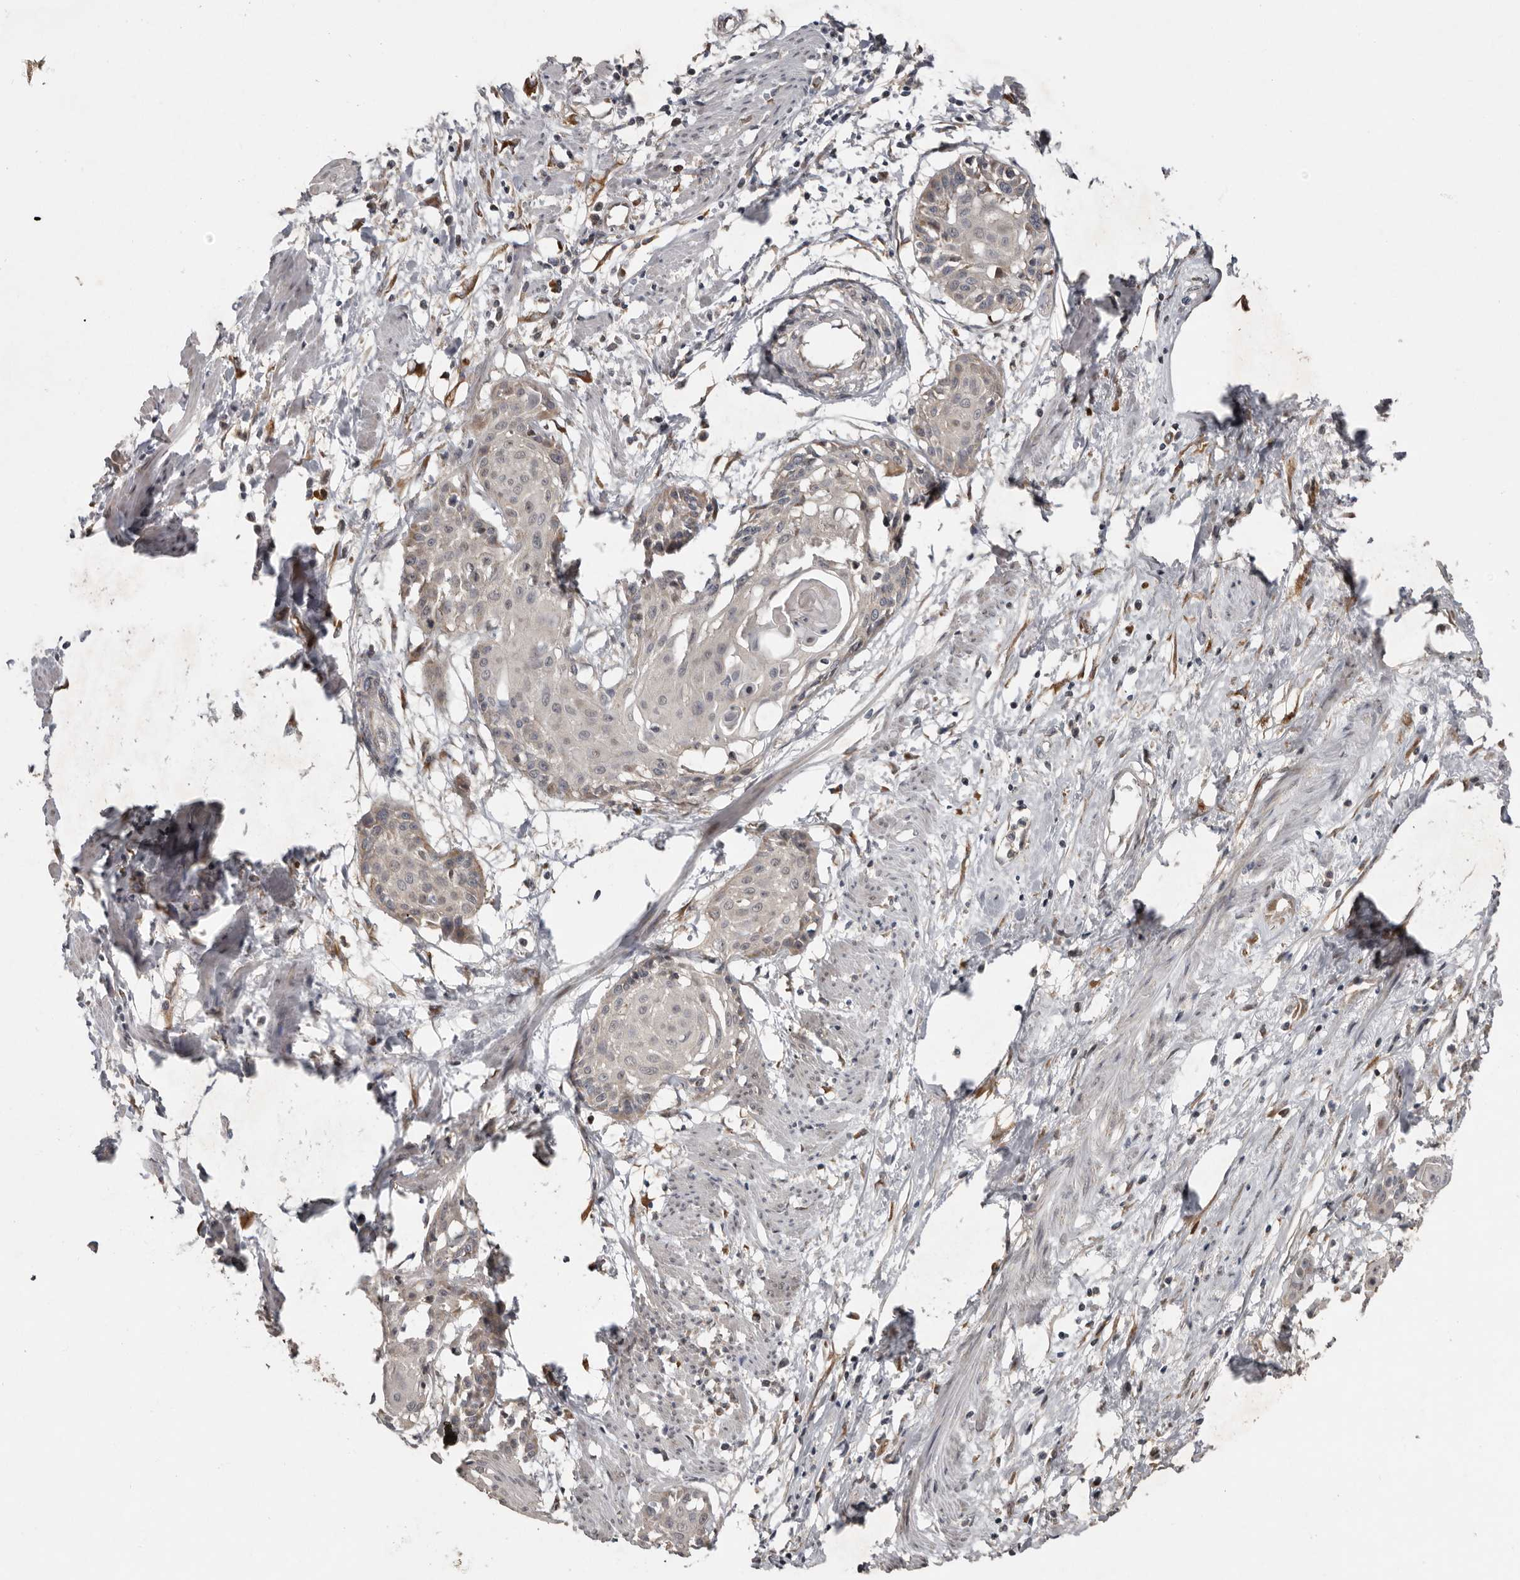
{"staining": {"intensity": "negative", "quantity": "none", "location": "none"}, "tissue": "cervical cancer", "cell_type": "Tumor cells", "image_type": "cancer", "snomed": [{"axis": "morphology", "description": "Squamous cell carcinoma, NOS"}, {"axis": "topography", "description": "Cervix"}], "caption": "Immunohistochemical staining of cervical cancer (squamous cell carcinoma) exhibits no significant positivity in tumor cells.", "gene": "CHML", "patient": {"sex": "female", "age": 57}}